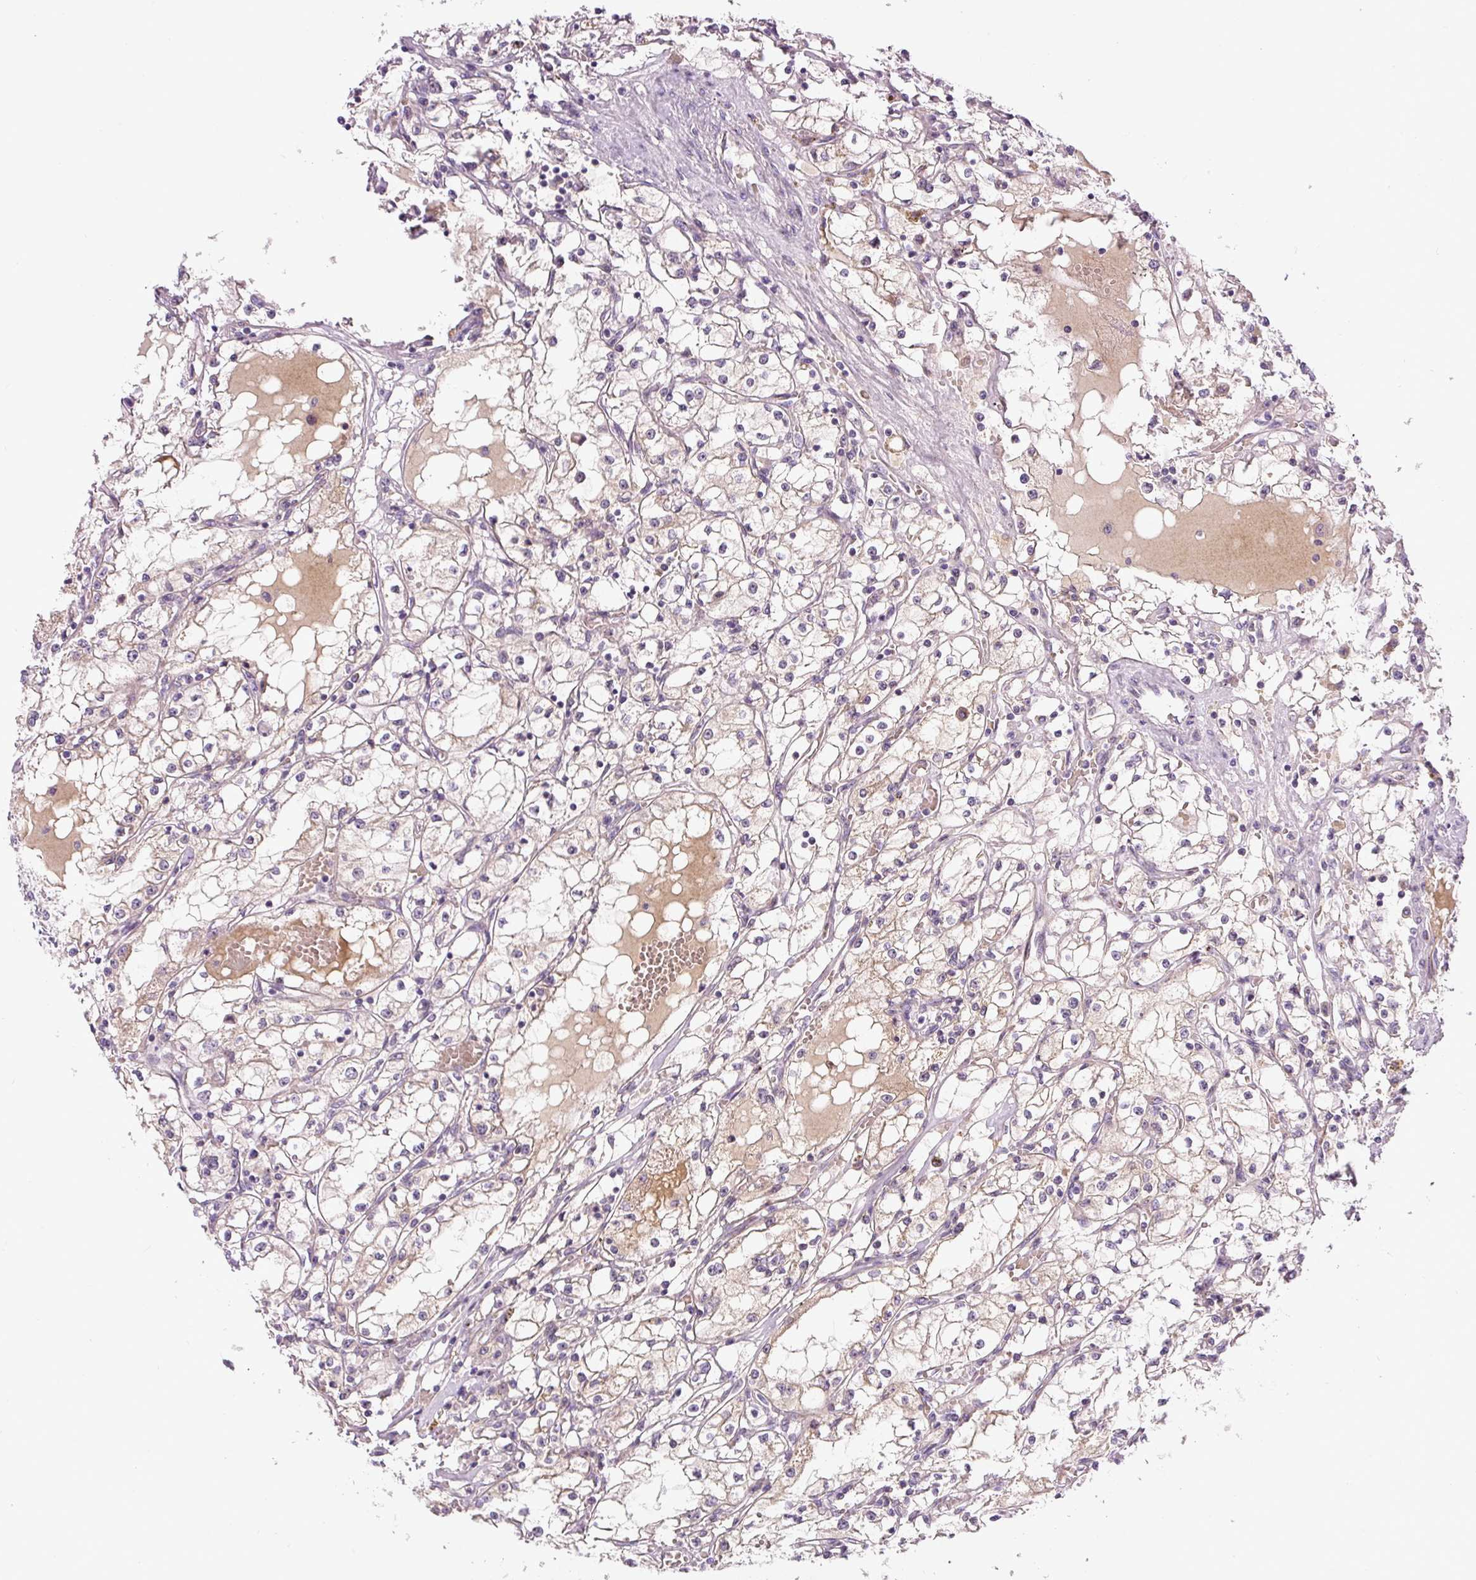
{"staining": {"intensity": "negative", "quantity": "none", "location": "none"}, "tissue": "renal cancer", "cell_type": "Tumor cells", "image_type": "cancer", "snomed": [{"axis": "morphology", "description": "Adenocarcinoma, NOS"}, {"axis": "topography", "description": "Kidney"}], "caption": "An immunohistochemistry micrograph of renal adenocarcinoma is shown. There is no staining in tumor cells of renal adenocarcinoma.", "gene": "PCM1", "patient": {"sex": "male", "age": 56}}